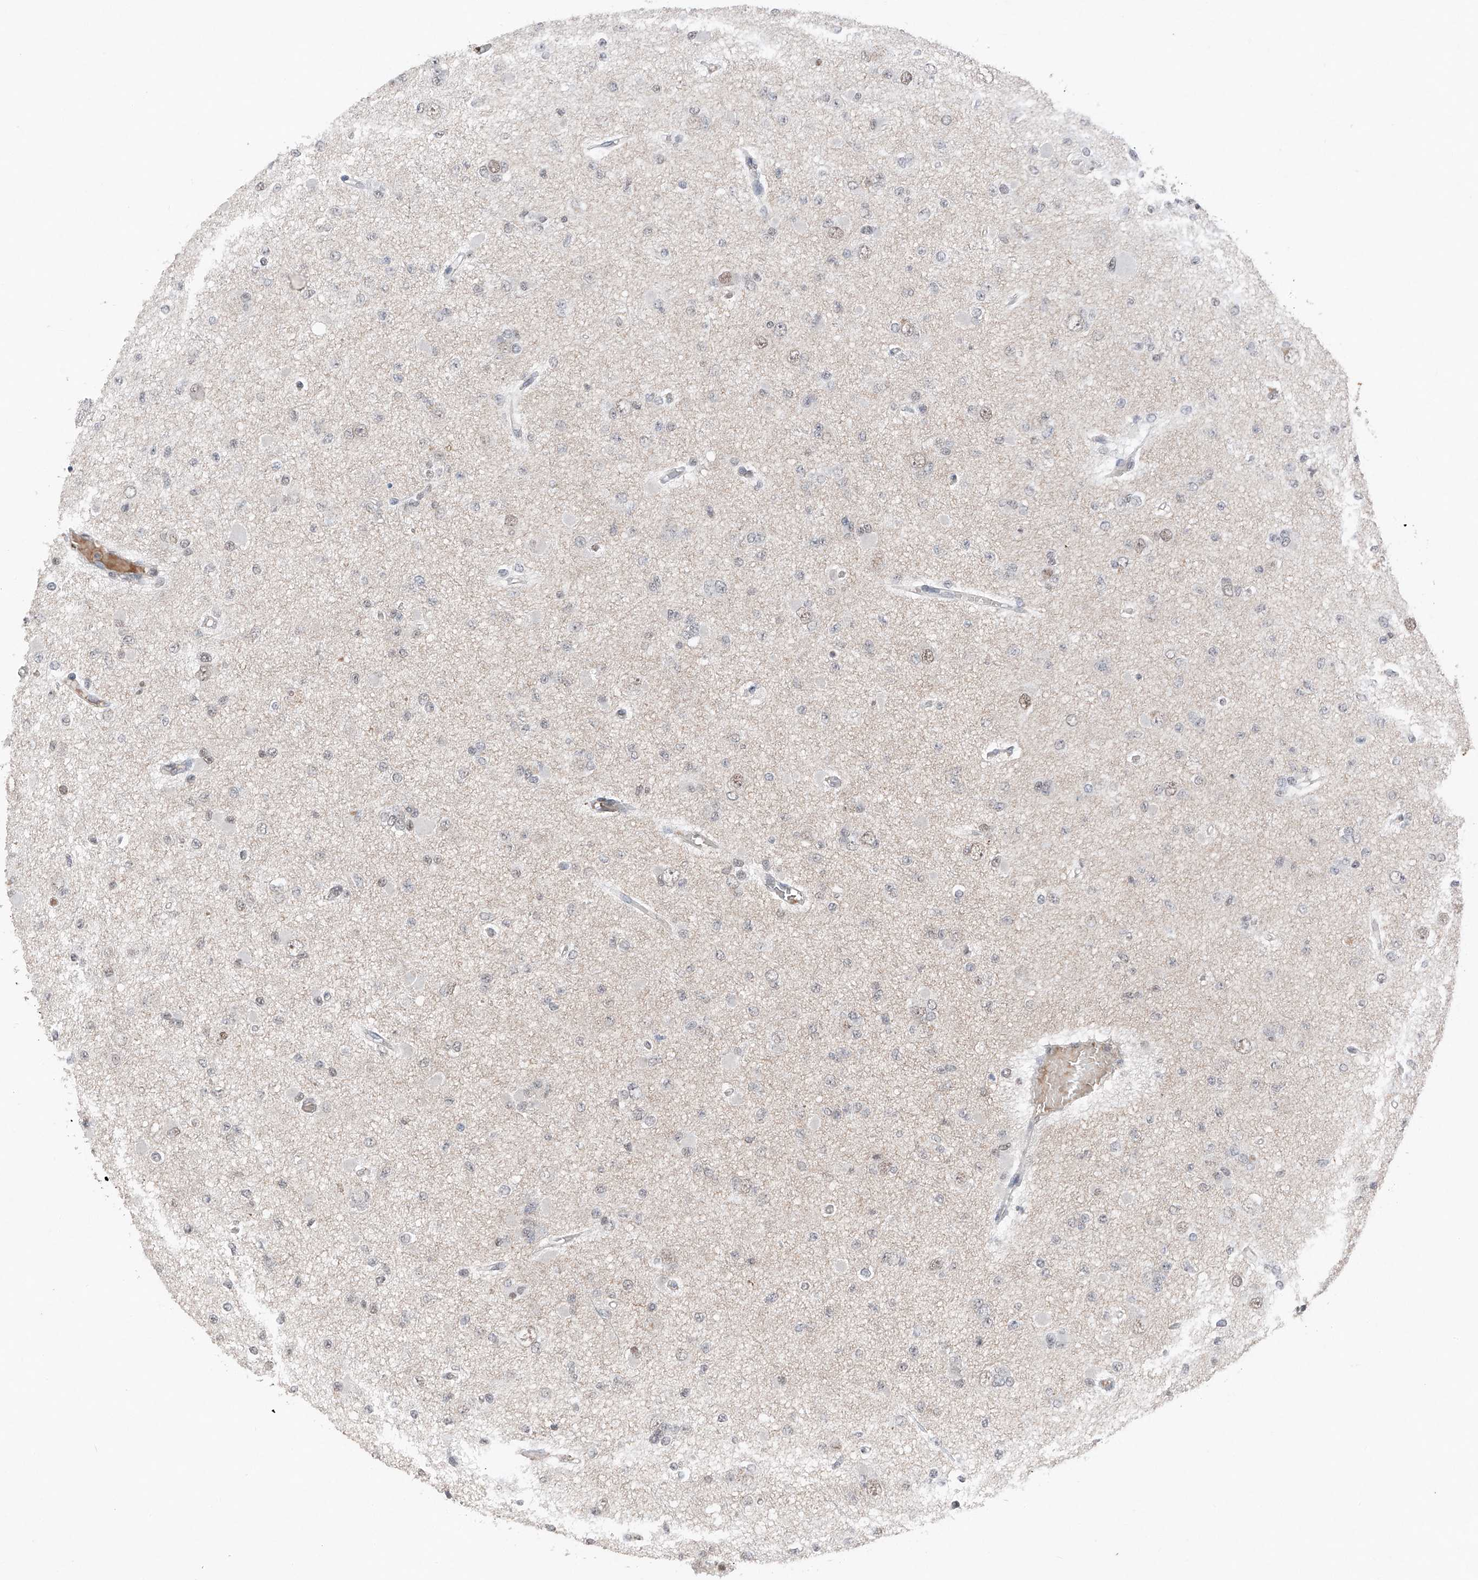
{"staining": {"intensity": "negative", "quantity": "none", "location": "none"}, "tissue": "glioma", "cell_type": "Tumor cells", "image_type": "cancer", "snomed": [{"axis": "morphology", "description": "Glioma, malignant, Low grade"}, {"axis": "topography", "description": "Brain"}], "caption": "Human glioma stained for a protein using IHC reveals no positivity in tumor cells.", "gene": "TBX4", "patient": {"sex": "female", "age": 22}}